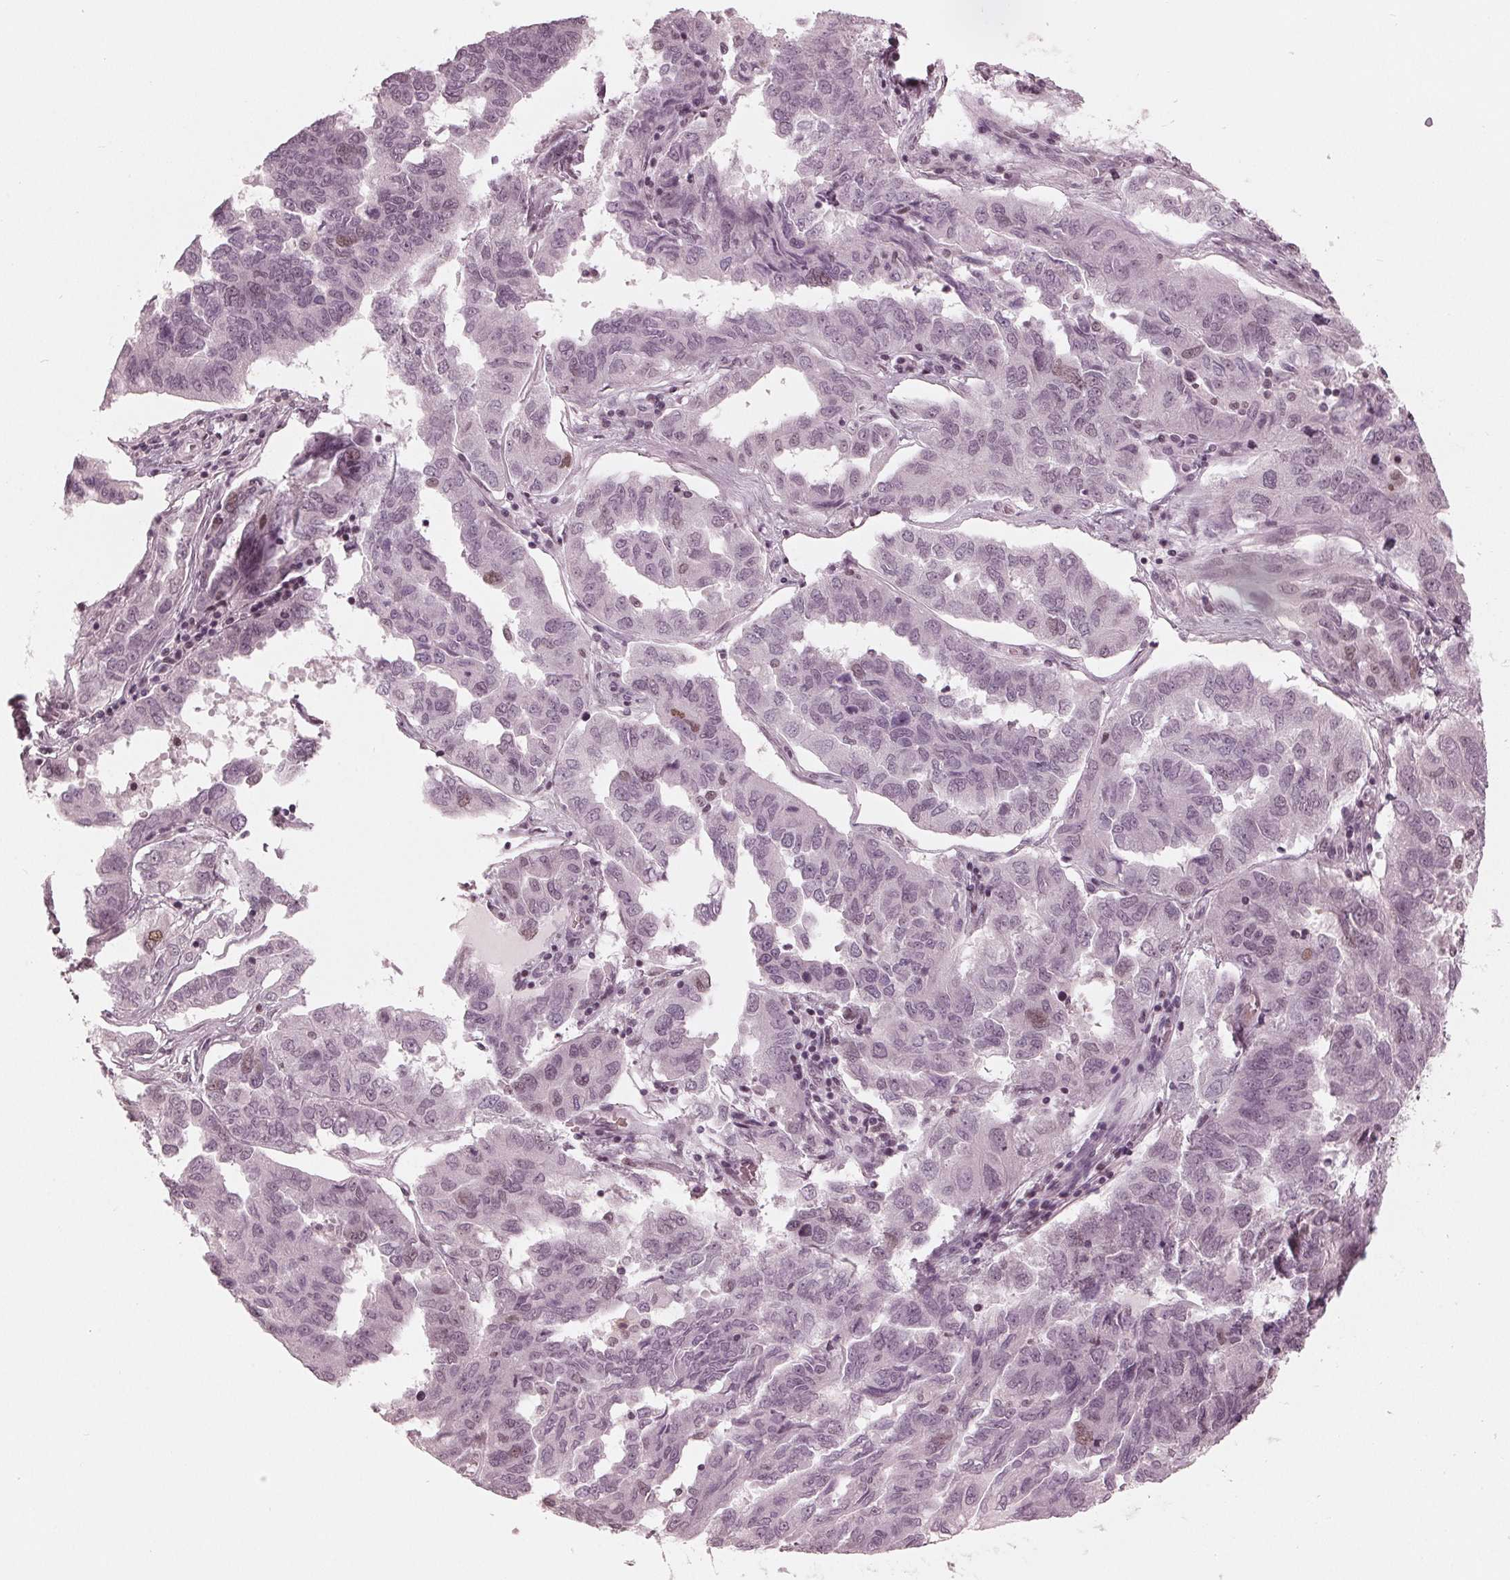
{"staining": {"intensity": "negative", "quantity": "none", "location": "none"}, "tissue": "ovarian cancer", "cell_type": "Tumor cells", "image_type": "cancer", "snomed": [{"axis": "morphology", "description": "Cystadenocarcinoma, serous, NOS"}, {"axis": "topography", "description": "Ovary"}], "caption": "Tumor cells are negative for protein expression in human ovarian serous cystadenocarcinoma. The staining was performed using DAB (3,3'-diaminobenzidine) to visualize the protein expression in brown, while the nuclei were stained in blue with hematoxylin (Magnification: 20x).", "gene": "DNMT3L", "patient": {"sex": "female", "age": 64}}